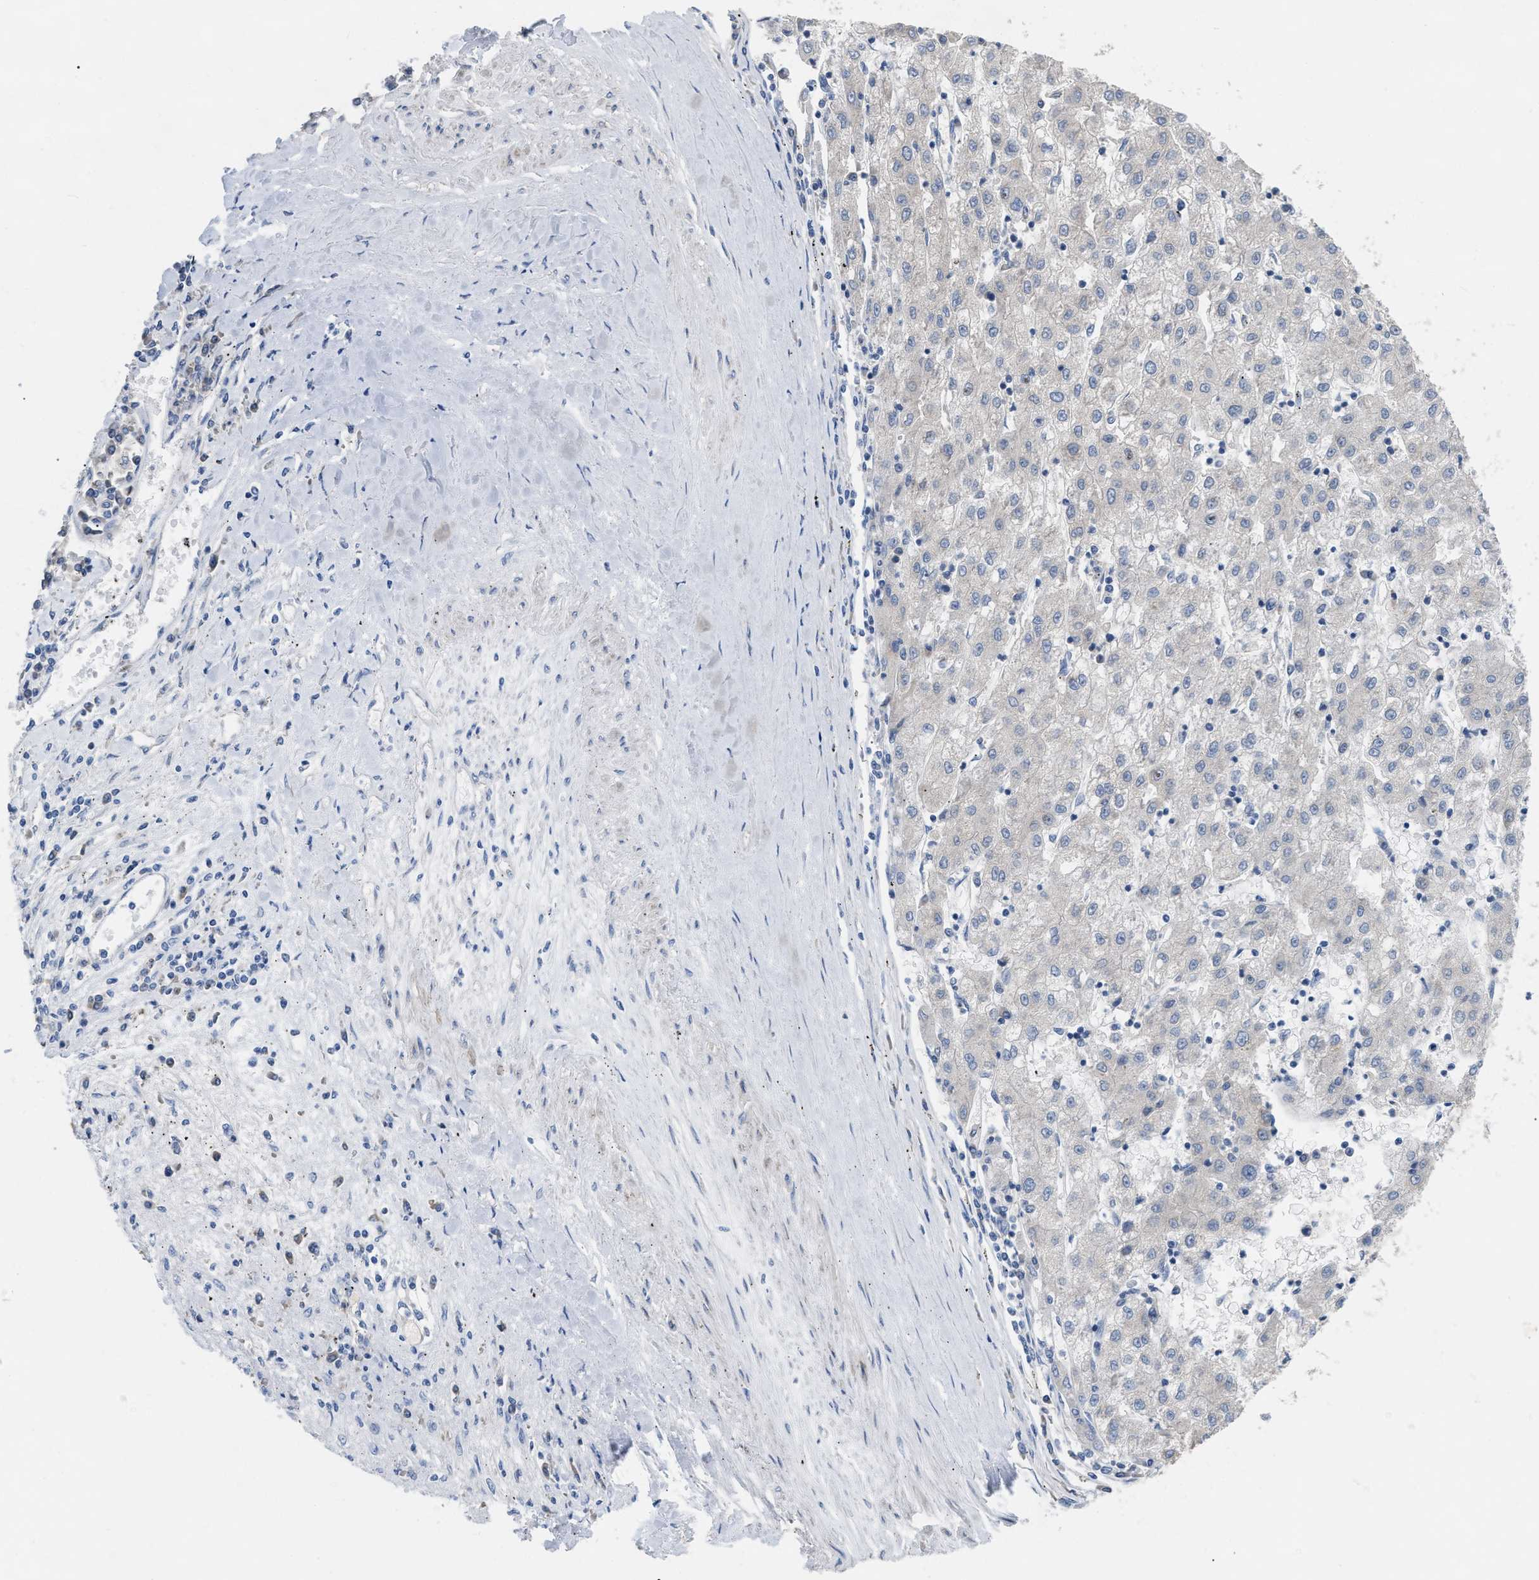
{"staining": {"intensity": "negative", "quantity": "none", "location": "none"}, "tissue": "liver cancer", "cell_type": "Tumor cells", "image_type": "cancer", "snomed": [{"axis": "morphology", "description": "Carcinoma, Hepatocellular, NOS"}, {"axis": "topography", "description": "Liver"}], "caption": "Tumor cells show no significant positivity in liver cancer. The staining was performed using DAB (3,3'-diaminobenzidine) to visualize the protein expression in brown, while the nuclei were stained in blue with hematoxylin (Magnification: 20x).", "gene": "DHX58", "patient": {"sex": "male", "age": 72}}